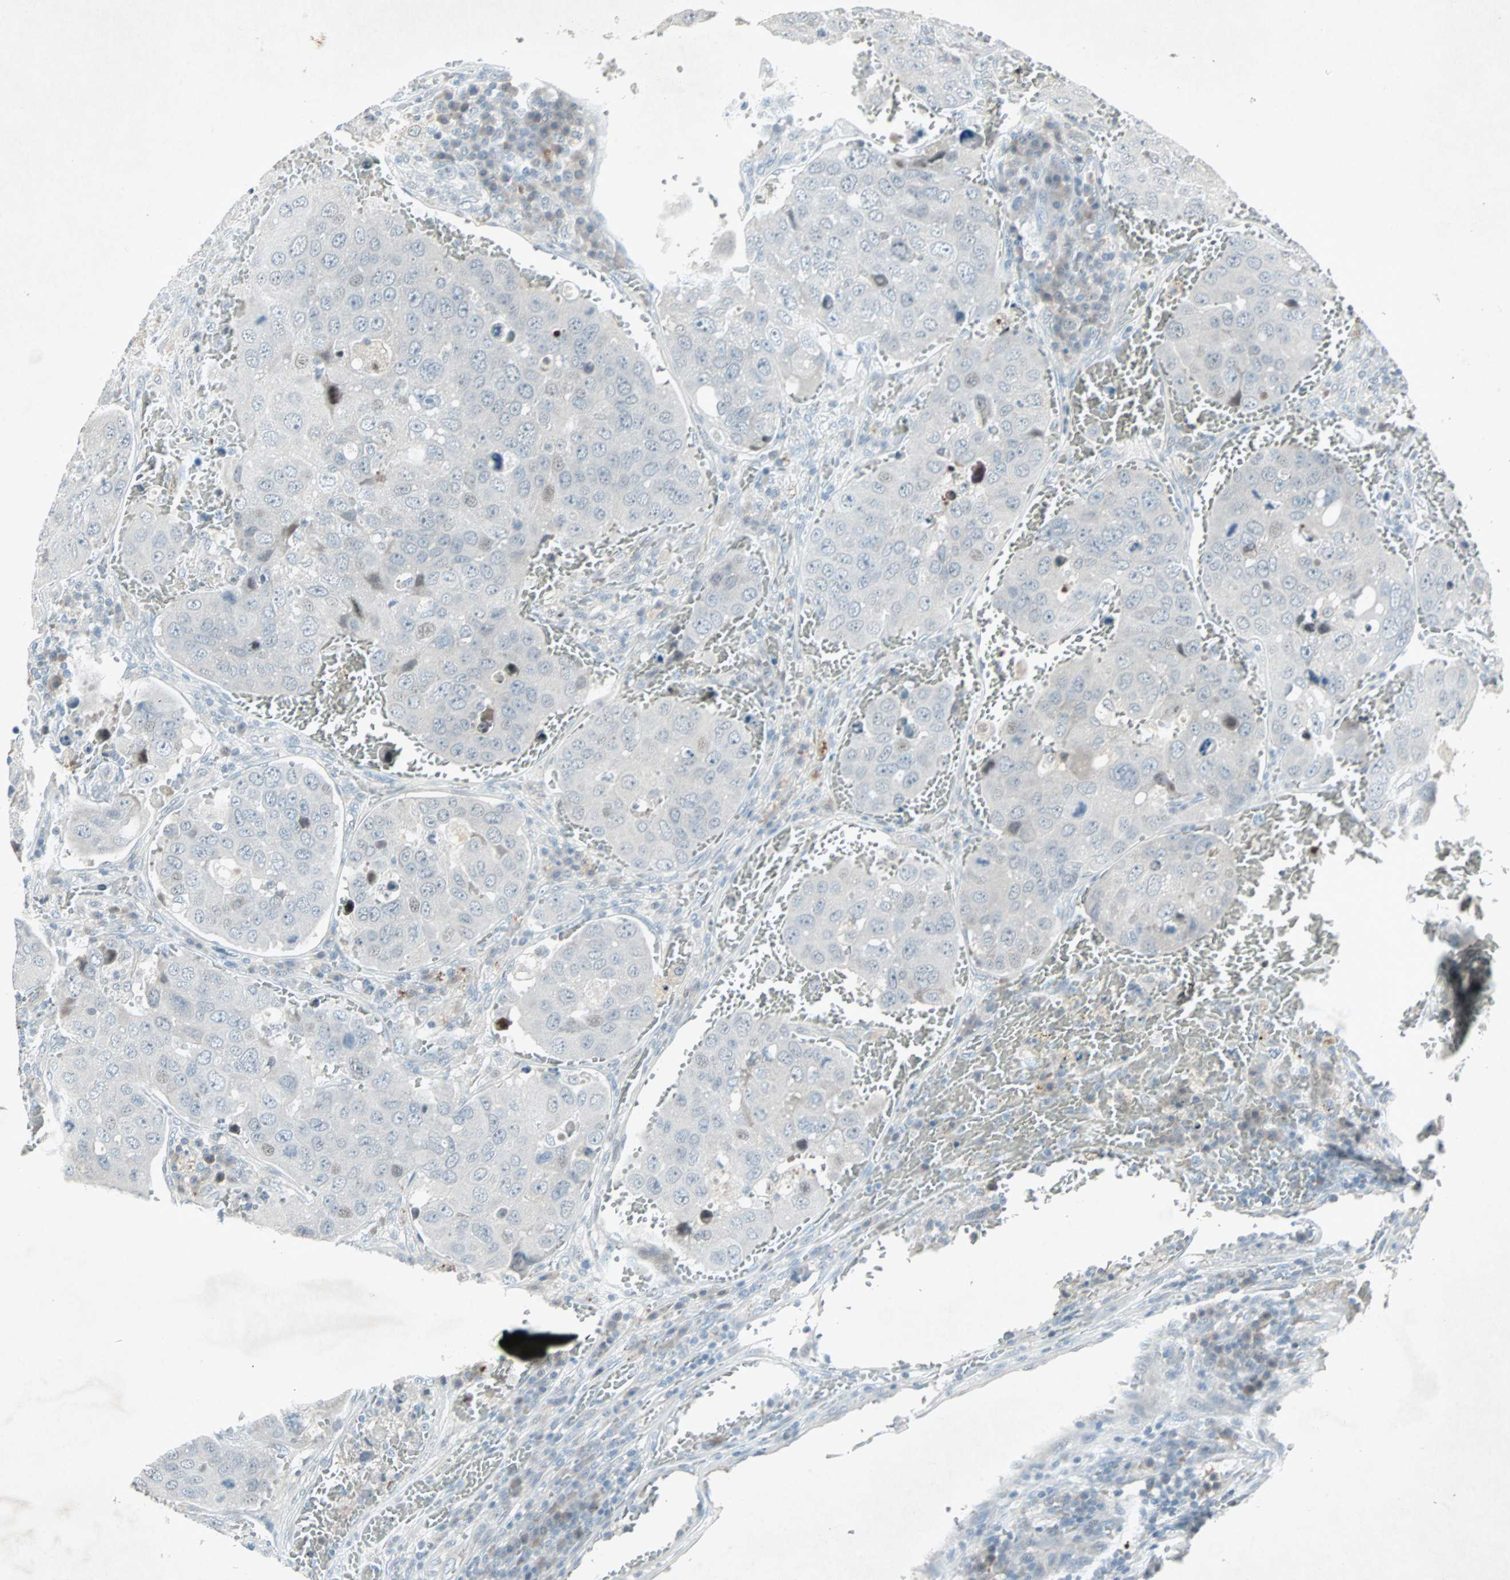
{"staining": {"intensity": "negative", "quantity": "none", "location": "none"}, "tissue": "urothelial cancer", "cell_type": "Tumor cells", "image_type": "cancer", "snomed": [{"axis": "morphology", "description": "Urothelial carcinoma, High grade"}, {"axis": "topography", "description": "Lymph node"}, {"axis": "topography", "description": "Urinary bladder"}], "caption": "Immunohistochemistry of high-grade urothelial carcinoma demonstrates no staining in tumor cells.", "gene": "LANCL3", "patient": {"sex": "male", "age": 51}}